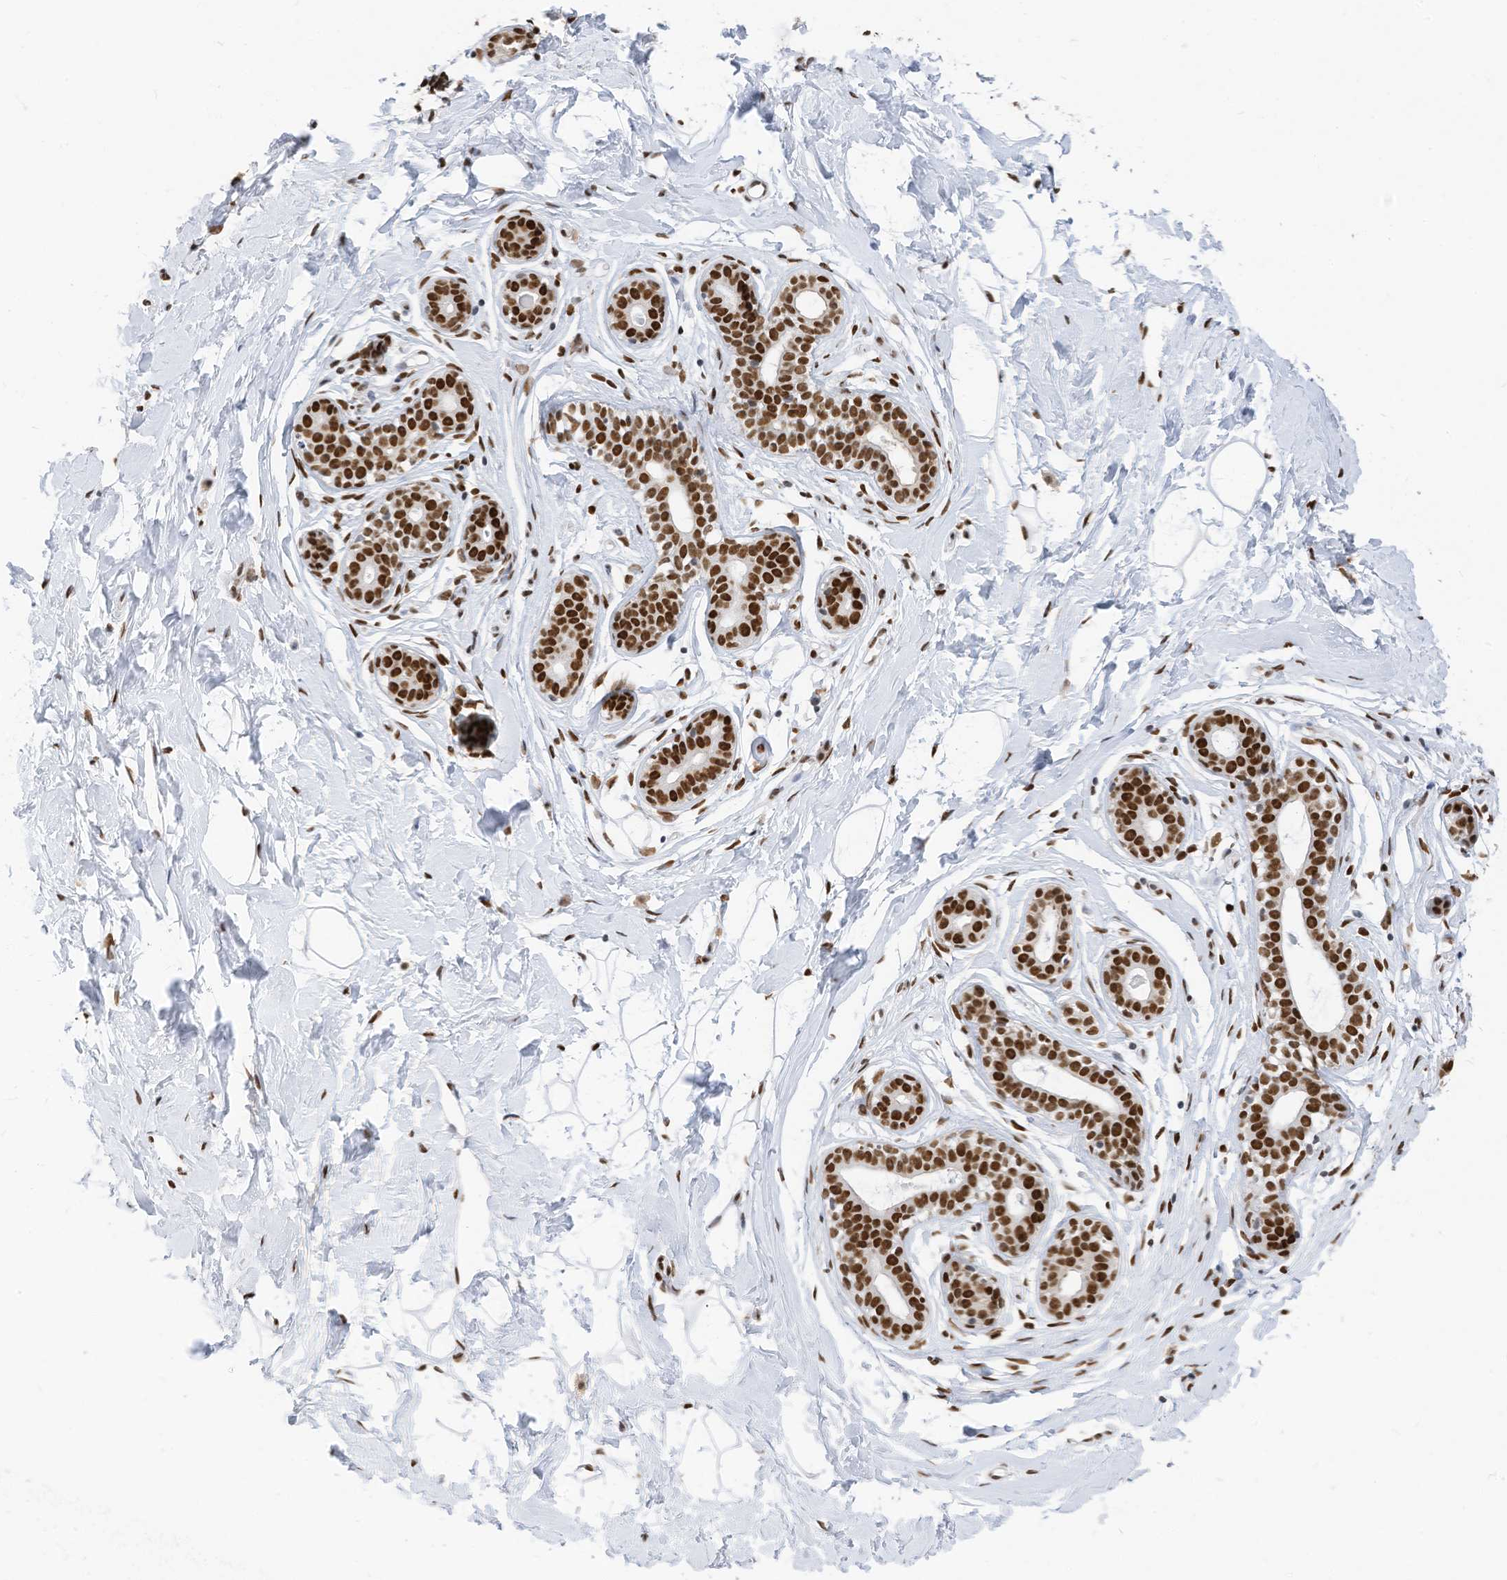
{"staining": {"intensity": "strong", "quantity": ">75%", "location": "nuclear"}, "tissue": "breast", "cell_type": "Adipocytes", "image_type": "normal", "snomed": [{"axis": "morphology", "description": "Normal tissue, NOS"}, {"axis": "morphology", "description": "Adenoma, NOS"}, {"axis": "topography", "description": "Breast"}], "caption": "A brown stain shows strong nuclear expression of a protein in adipocytes of unremarkable human breast. Nuclei are stained in blue.", "gene": "KHSRP", "patient": {"sex": "female", "age": 23}}